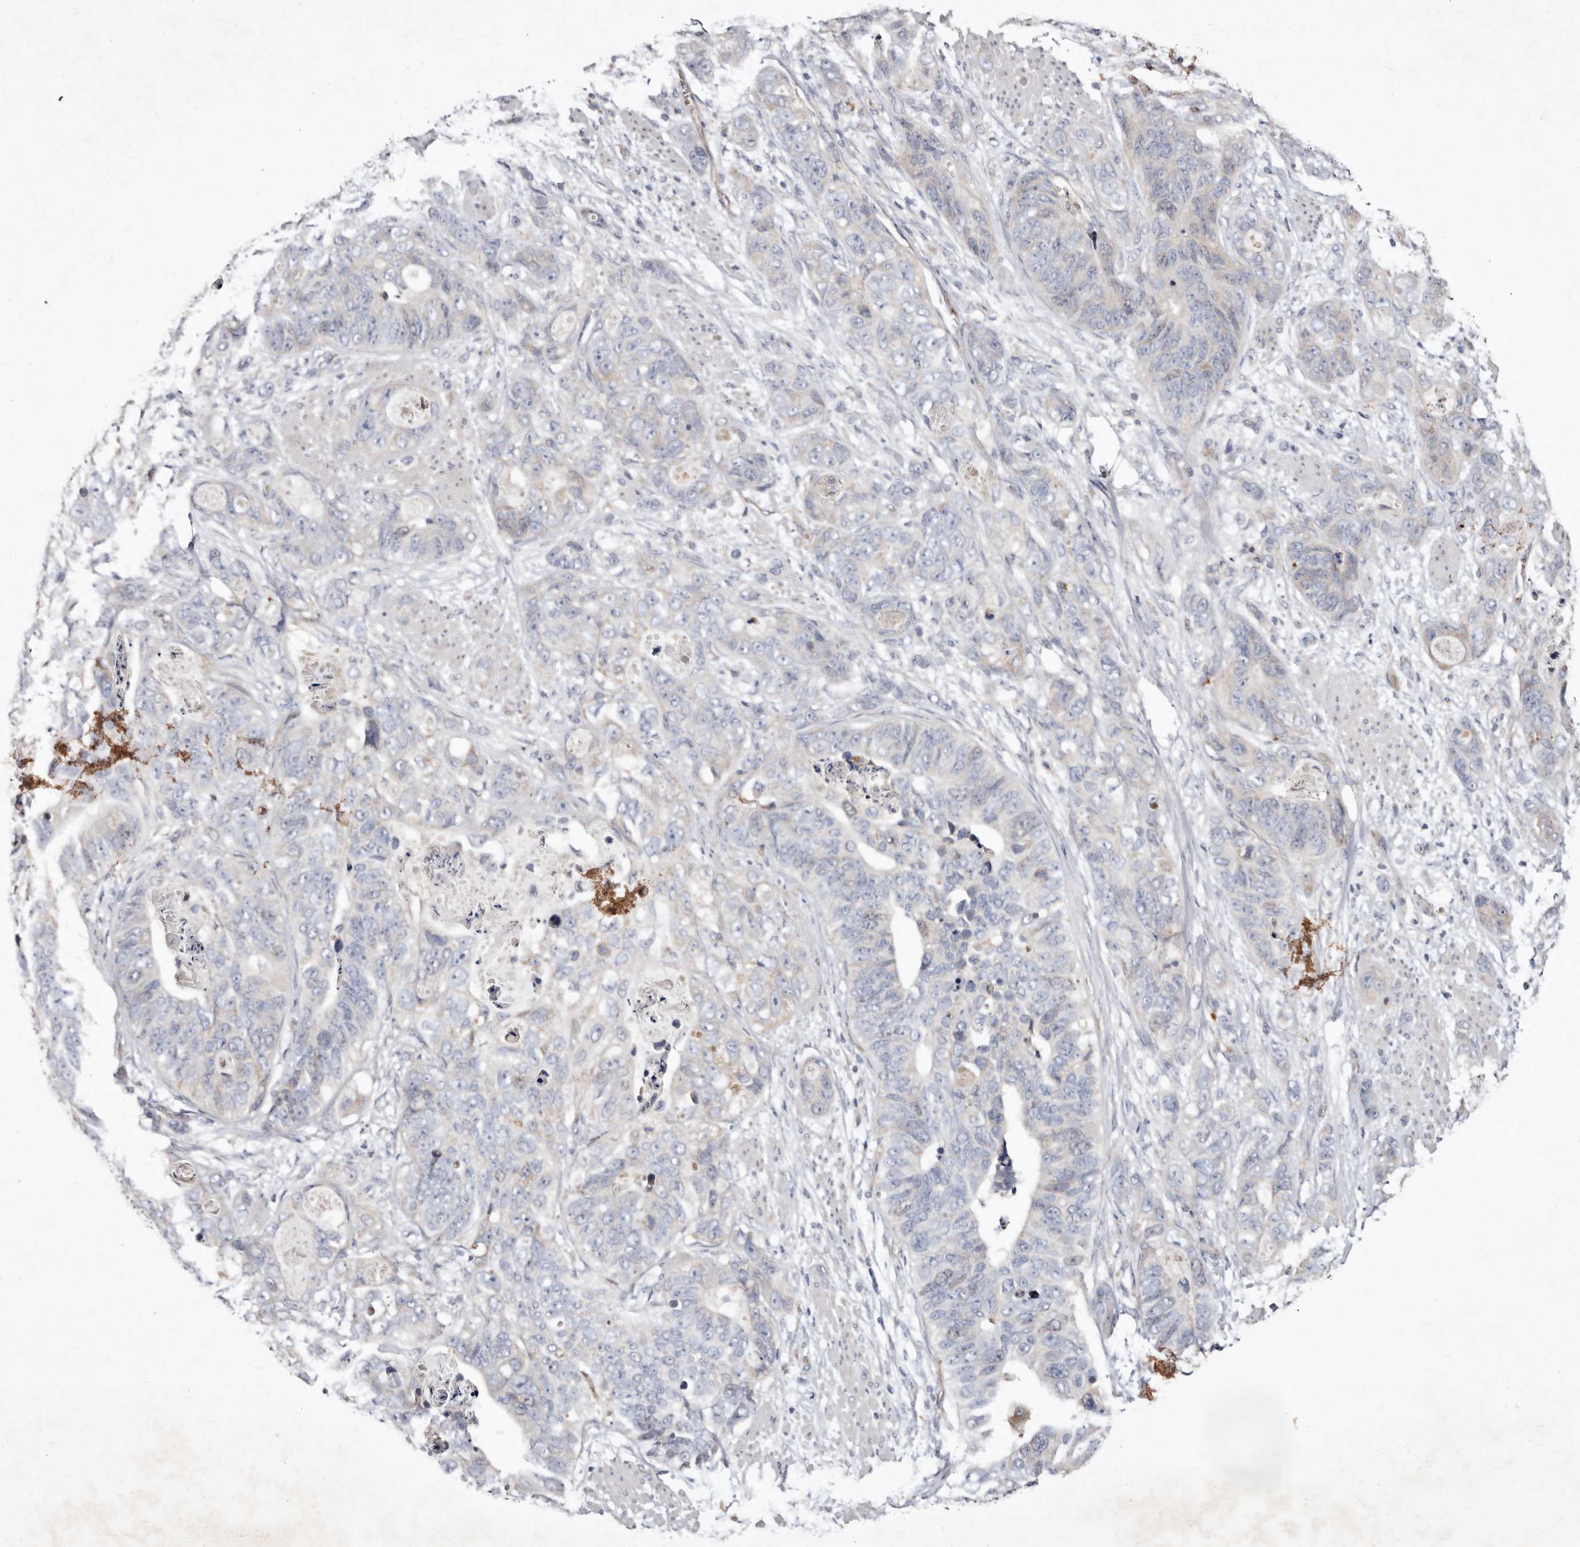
{"staining": {"intensity": "negative", "quantity": "none", "location": "none"}, "tissue": "stomach cancer", "cell_type": "Tumor cells", "image_type": "cancer", "snomed": [{"axis": "morphology", "description": "Adenocarcinoma, NOS"}, {"axis": "topography", "description": "Stomach"}], "caption": "The micrograph demonstrates no significant expression in tumor cells of stomach cancer.", "gene": "SLC25A20", "patient": {"sex": "female", "age": 89}}